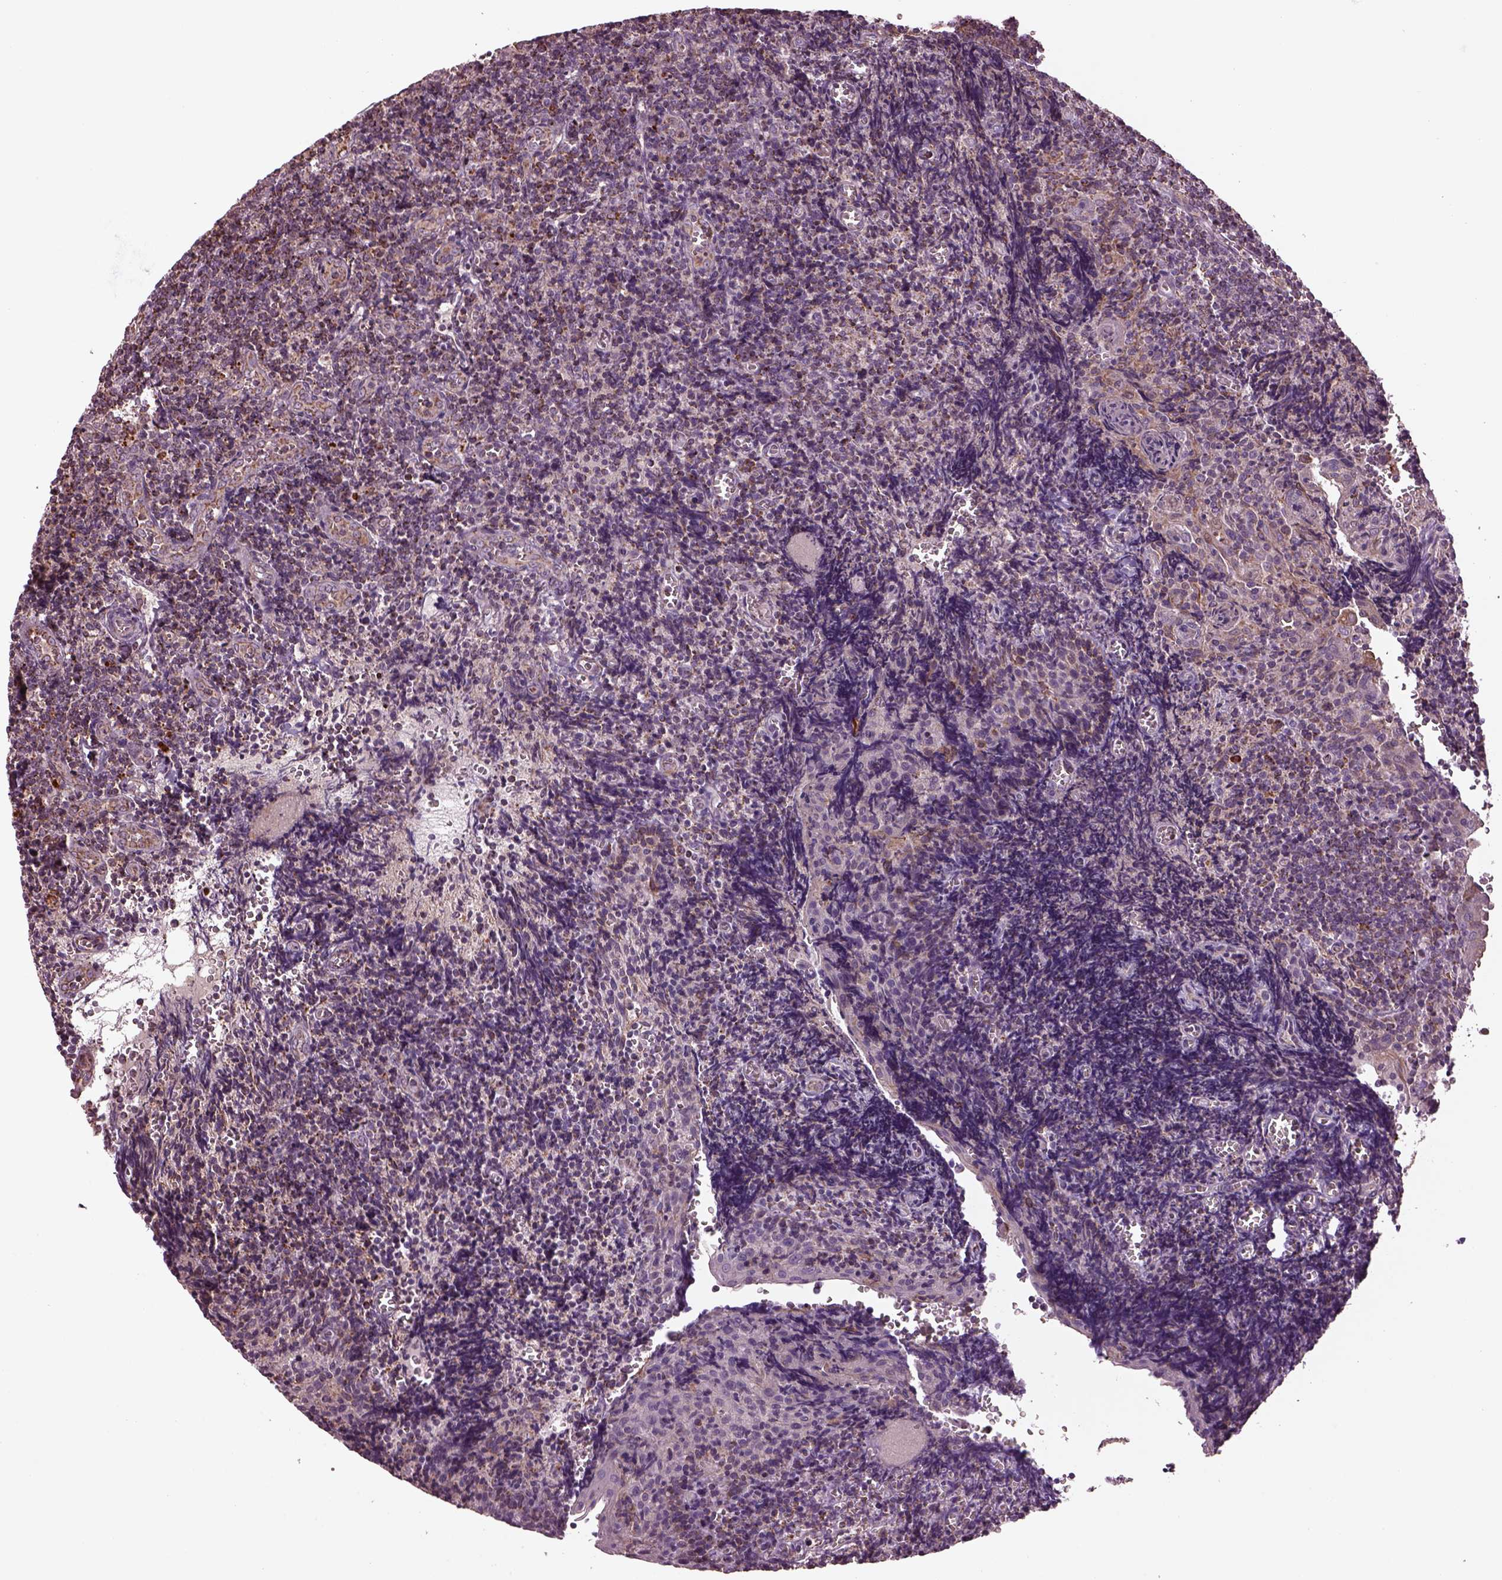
{"staining": {"intensity": "weak", "quantity": "<25%", "location": "cytoplasmic/membranous"}, "tissue": "tonsil", "cell_type": "Germinal center cells", "image_type": "normal", "snomed": [{"axis": "morphology", "description": "Normal tissue, NOS"}, {"axis": "morphology", "description": "Inflammation, NOS"}, {"axis": "topography", "description": "Tonsil"}], "caption": "There is no significant staining in germinal center cells of tonsil. The staining was performed using DAB to visualize the protein expression in brown, while the nuclei were stained in blue with hematoxylin (Magnification: 20x).", "gene": "TMEM254", "patient": {"sex": "female", "age": 31}}